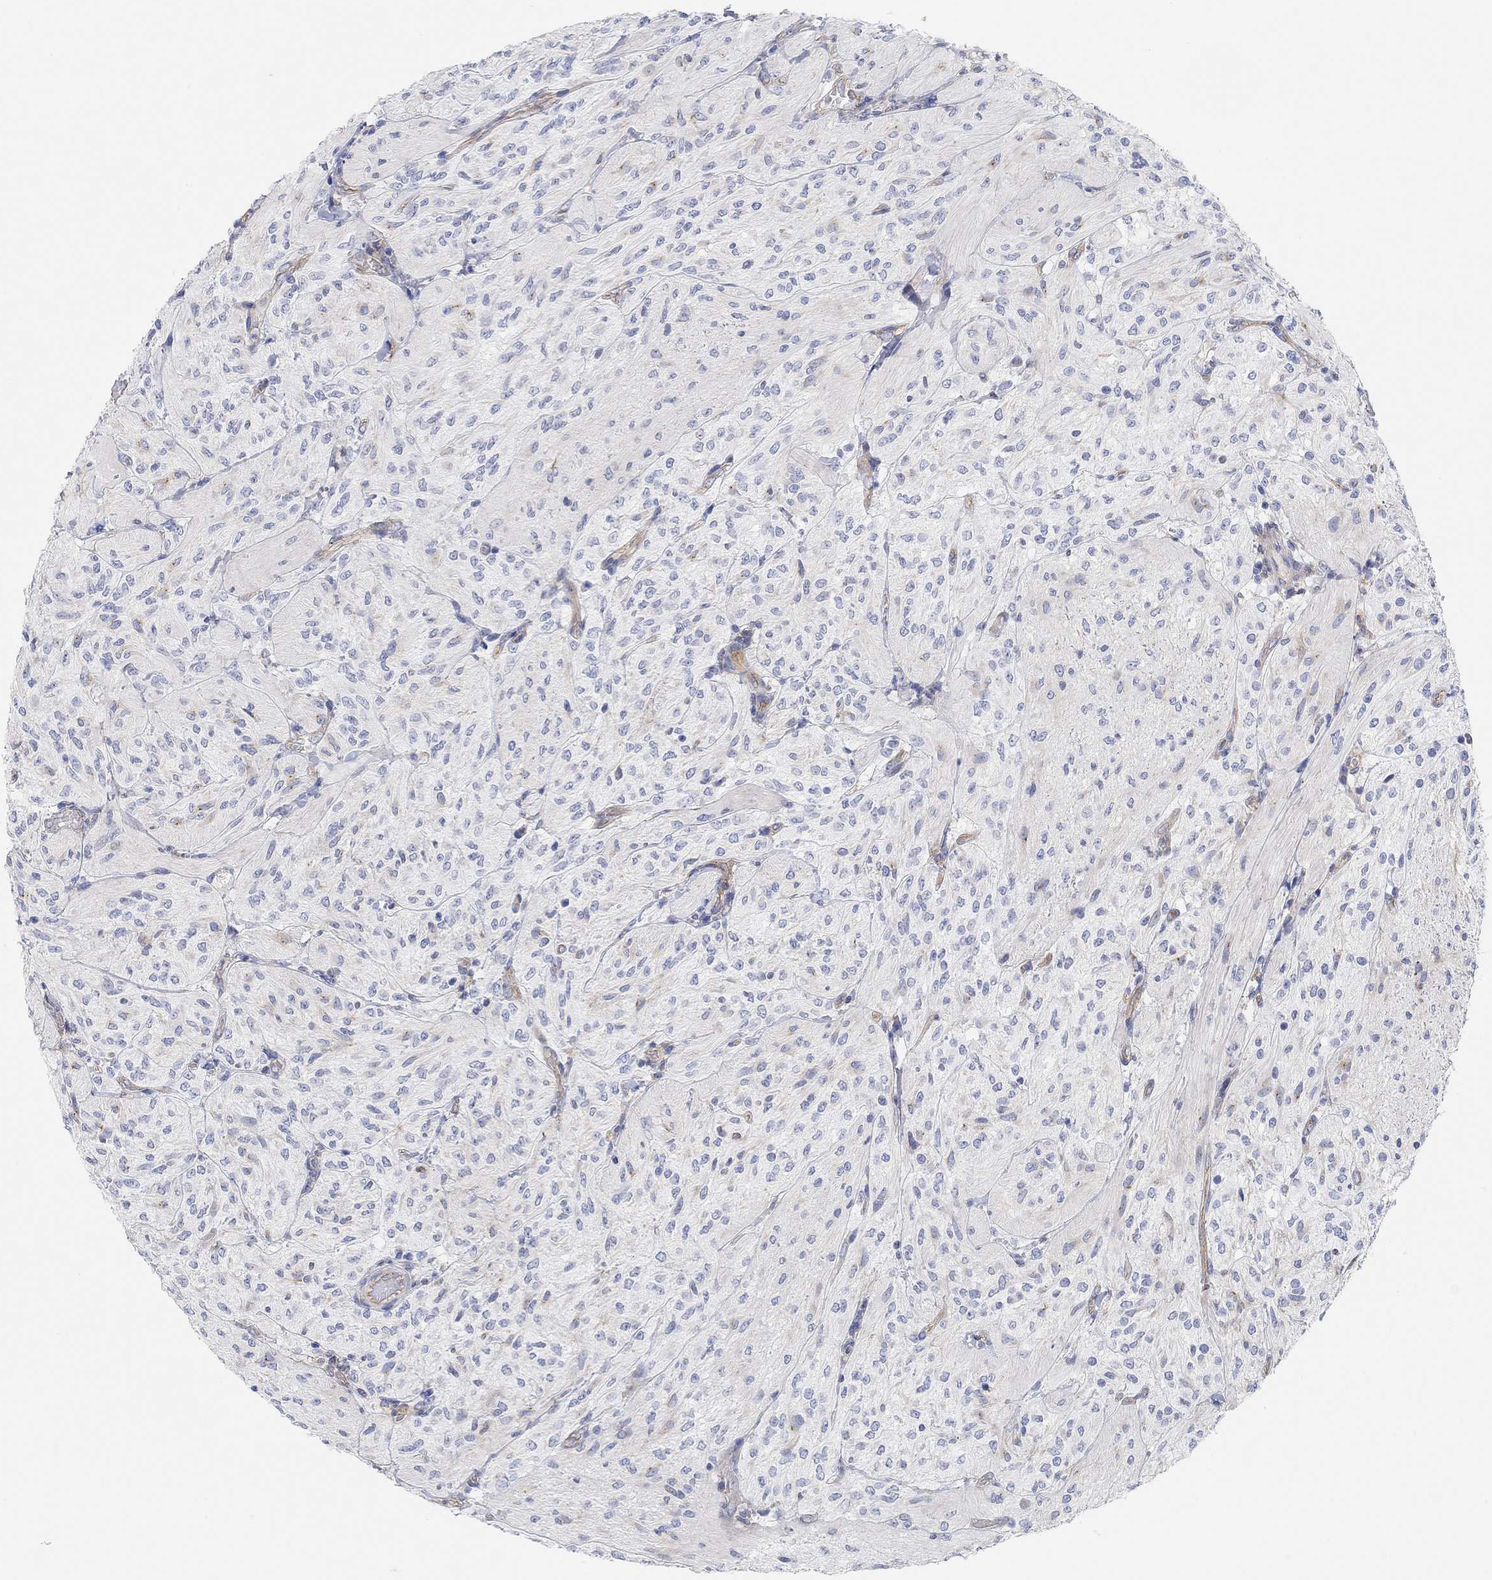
{"staining": {"intensity": "negative", "quantity": "none", "location": "none"}, "tissue": "glioma", "cell_type": "Tumor cells", "image_type": "cancer", "snomed": [{"axis": "morphology", "description": "Glioma, malignant, Low grade"}, {"axis": "topography", "description": "Brain"}], "caption": "This is an immunohistochemistry (IHC) histopathology image of malignant low-grade glioma. There is no positivity in tumor cells.", "gene": "RGS1", "patient": {"sex": "male", "age": 3}}